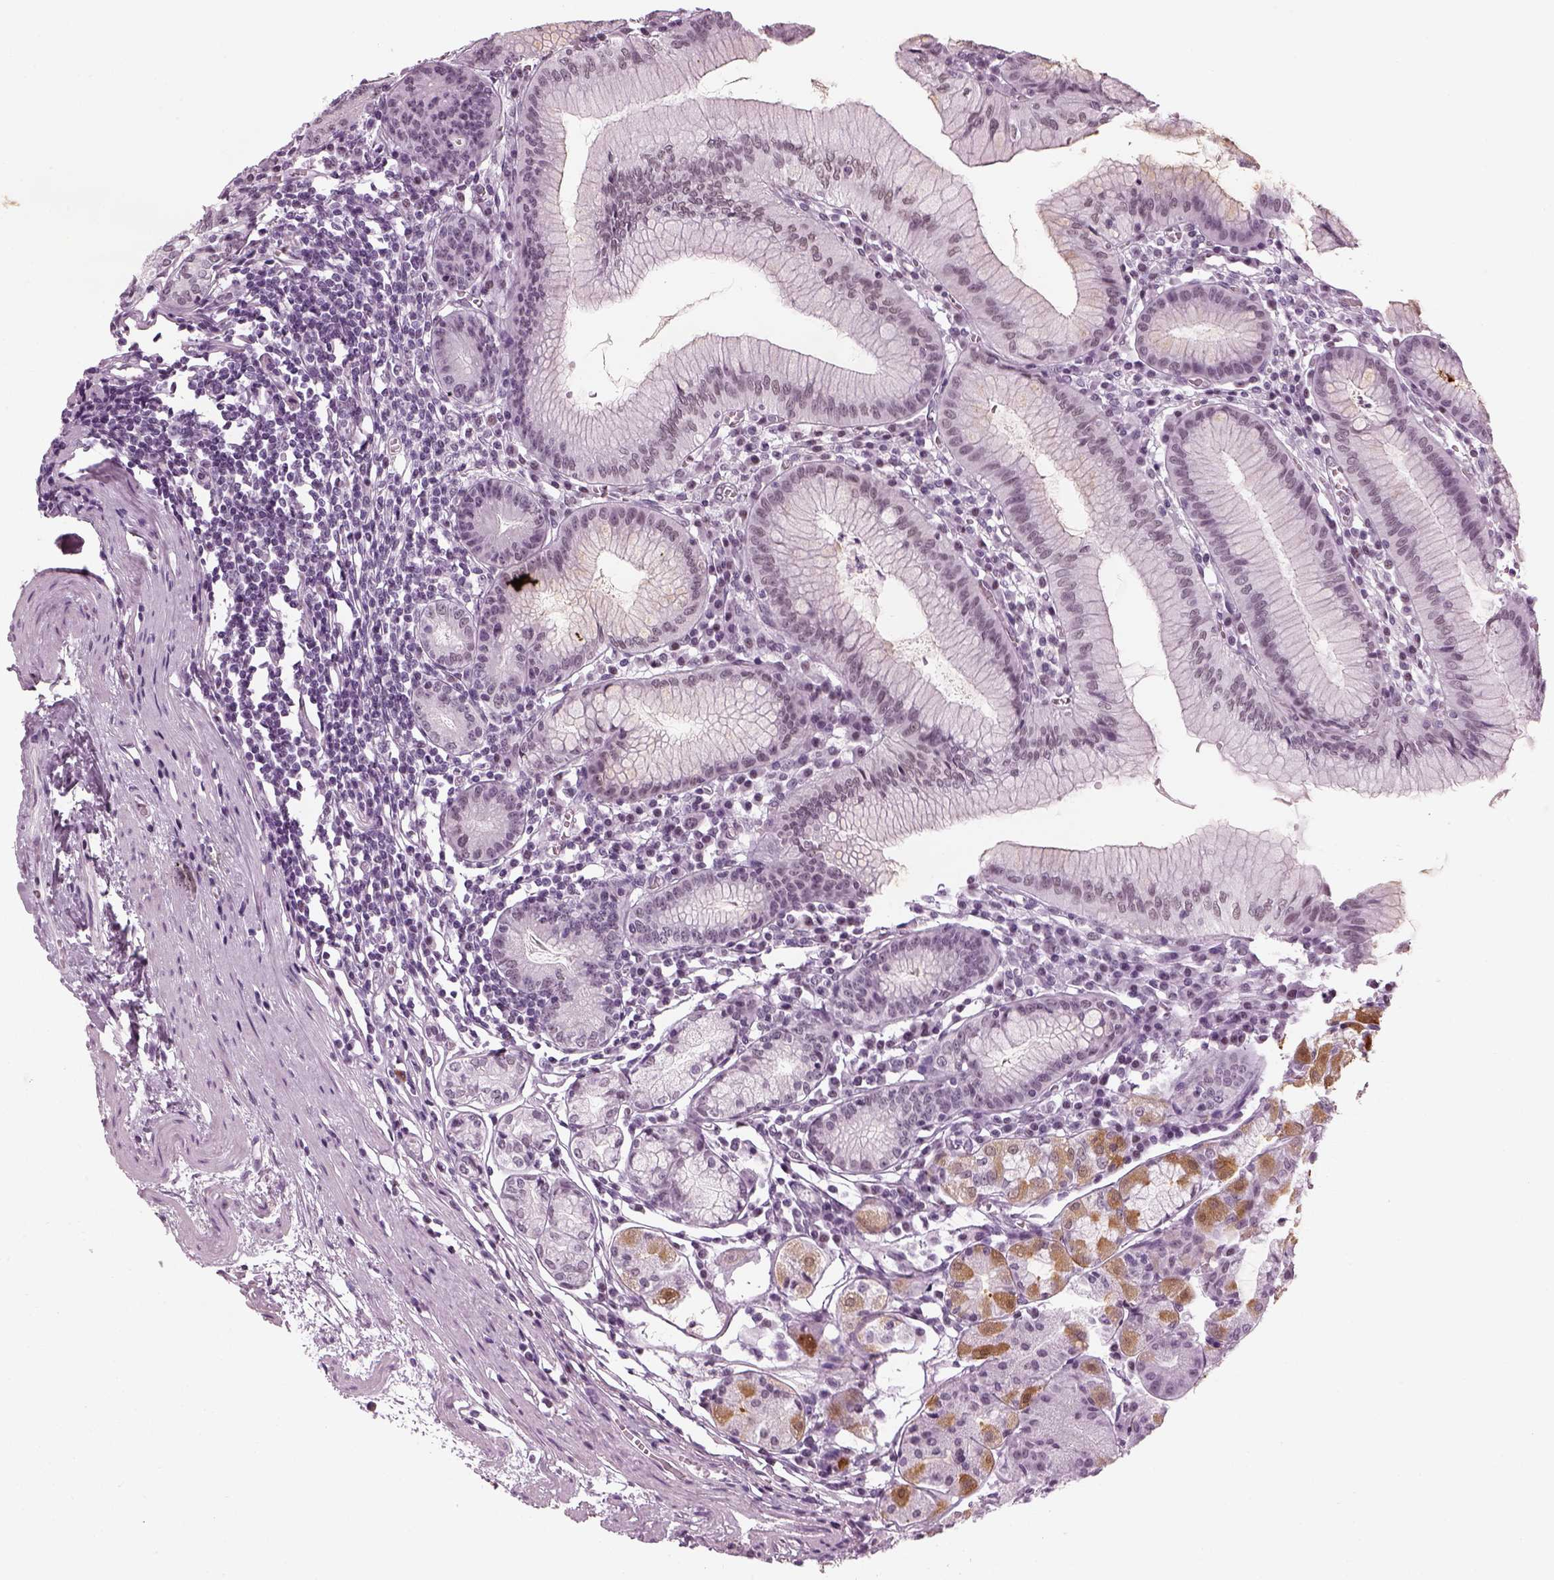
{"staining": {"intensity": "moderate", "quantity": "<25%", "location": "cytoplasmic/membranous"}, "tissue": "stomach", "cell_type": "Glandular cells", "image_type": "normal", "snomed": [{"axis": "morphology", "description": "Normal tissue, NOS"}, {"axis": "topography", "description": "Stomach"}], "caption": "DAB (3,3'-diaminobenzidine) immunohistochemical staining of normal human stomach exhibits moderate cytoplasmic/membranous protein positivity in approximately <25% of glandular cells. Using DAB (3,3'-diaminobenzidine) (brown) and hematoxylin (blue) stains, captured at high magnification using brightfield microscopy.", "gene": "KCNG2", "patient": {"sex": "male", "age": 55}}